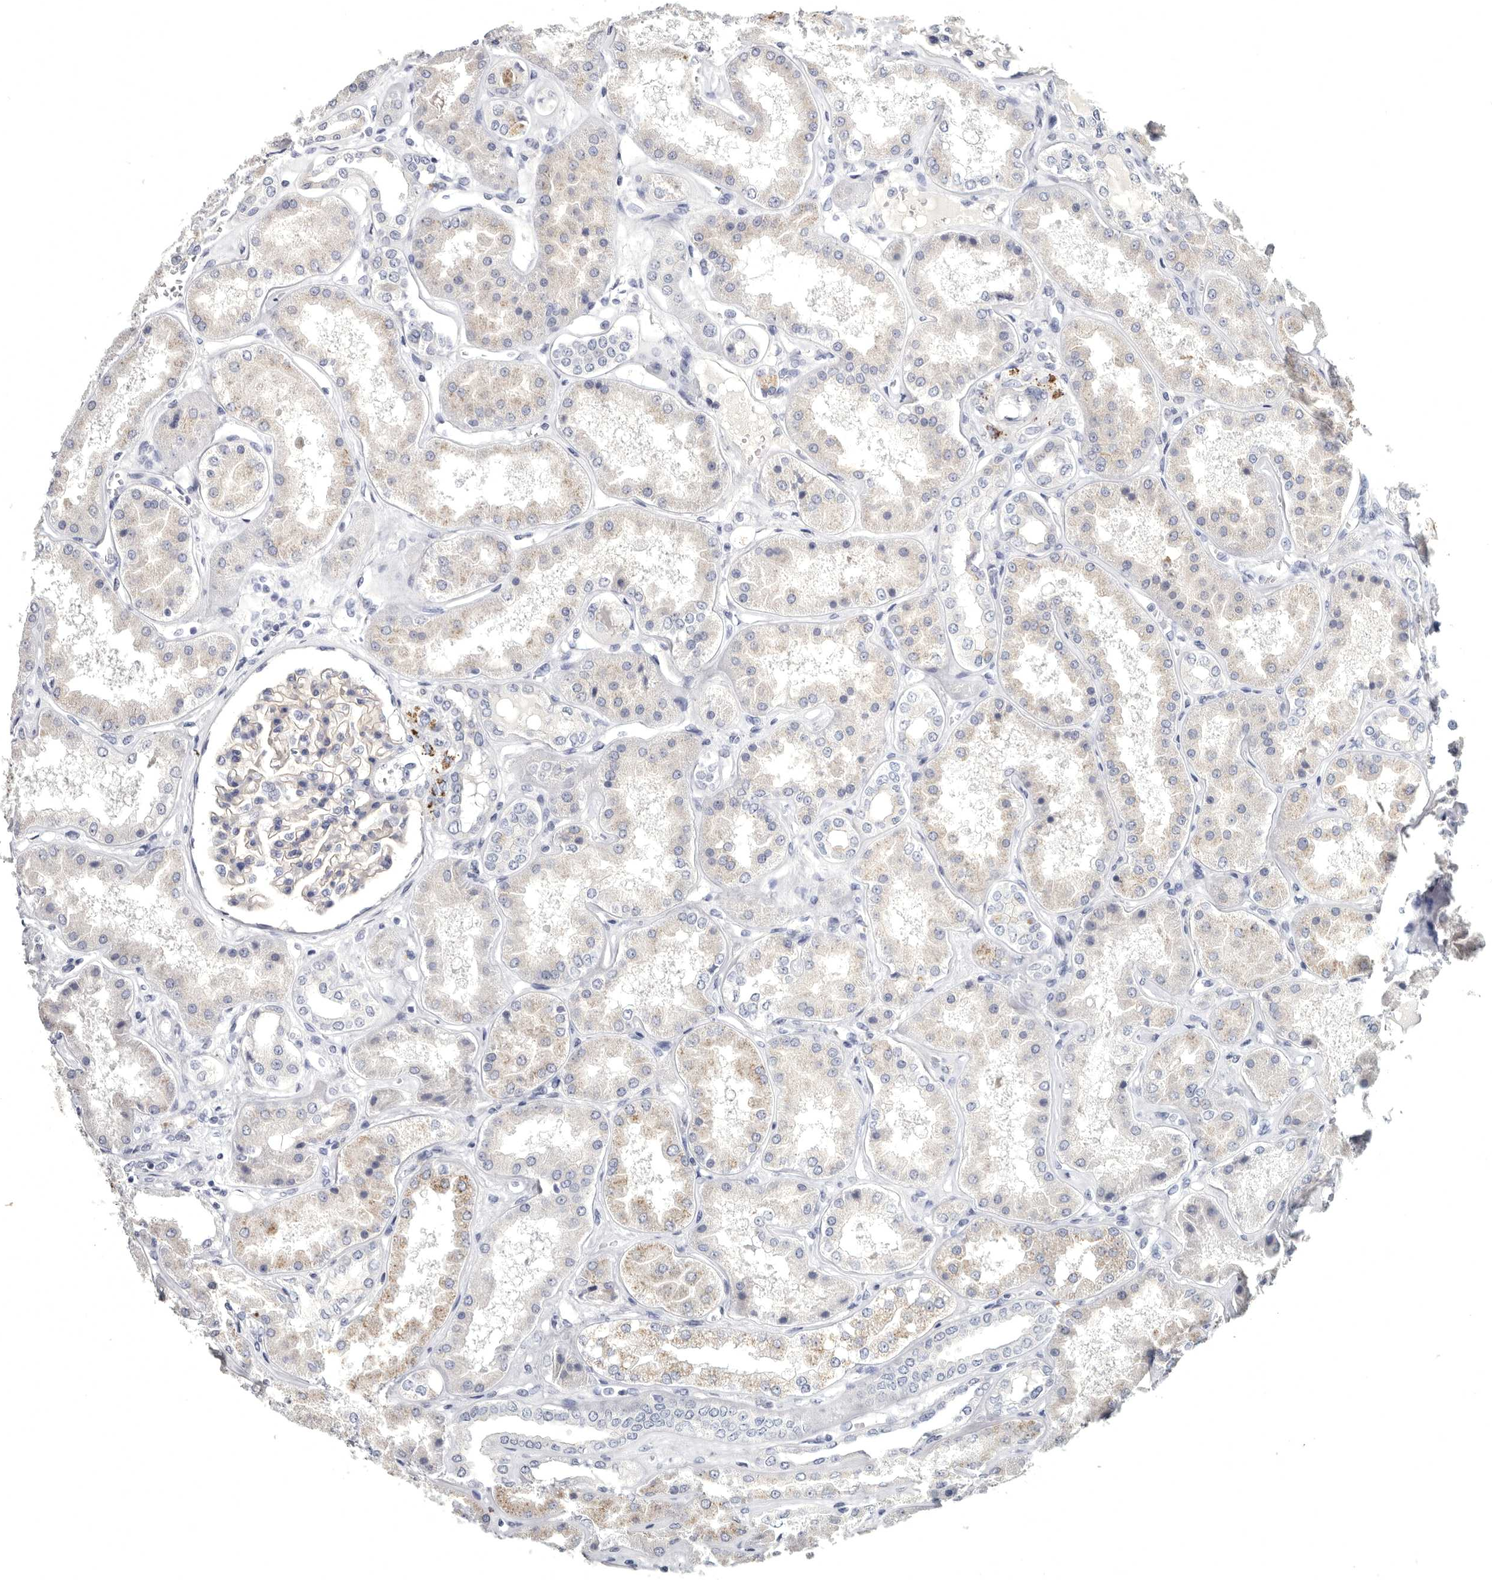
{"staining": {"intensity": "moderate", "quantity": "<25%", "location": "cytoplasmic/membranous,nuclear"}, "tissue": "kidney", "cell_type": "Cells in glomeruli", "image_type": "normal", "snomed": [{"axis": "morphology", "description": "Normal tissue, NOS"}, {"axis": "topography", "description": "Kidney"}], "caption": "Protein expression analysis of normal kidney demonstrates moderate cytoplasmic/membranous,nuclear expression in about <25% of cells in glomeruli. The protein of interest is shown in brown color, while the nuclei are stained blue.", "gene": "WRAP73", "patient": {"sex": "female", "age": 56}}